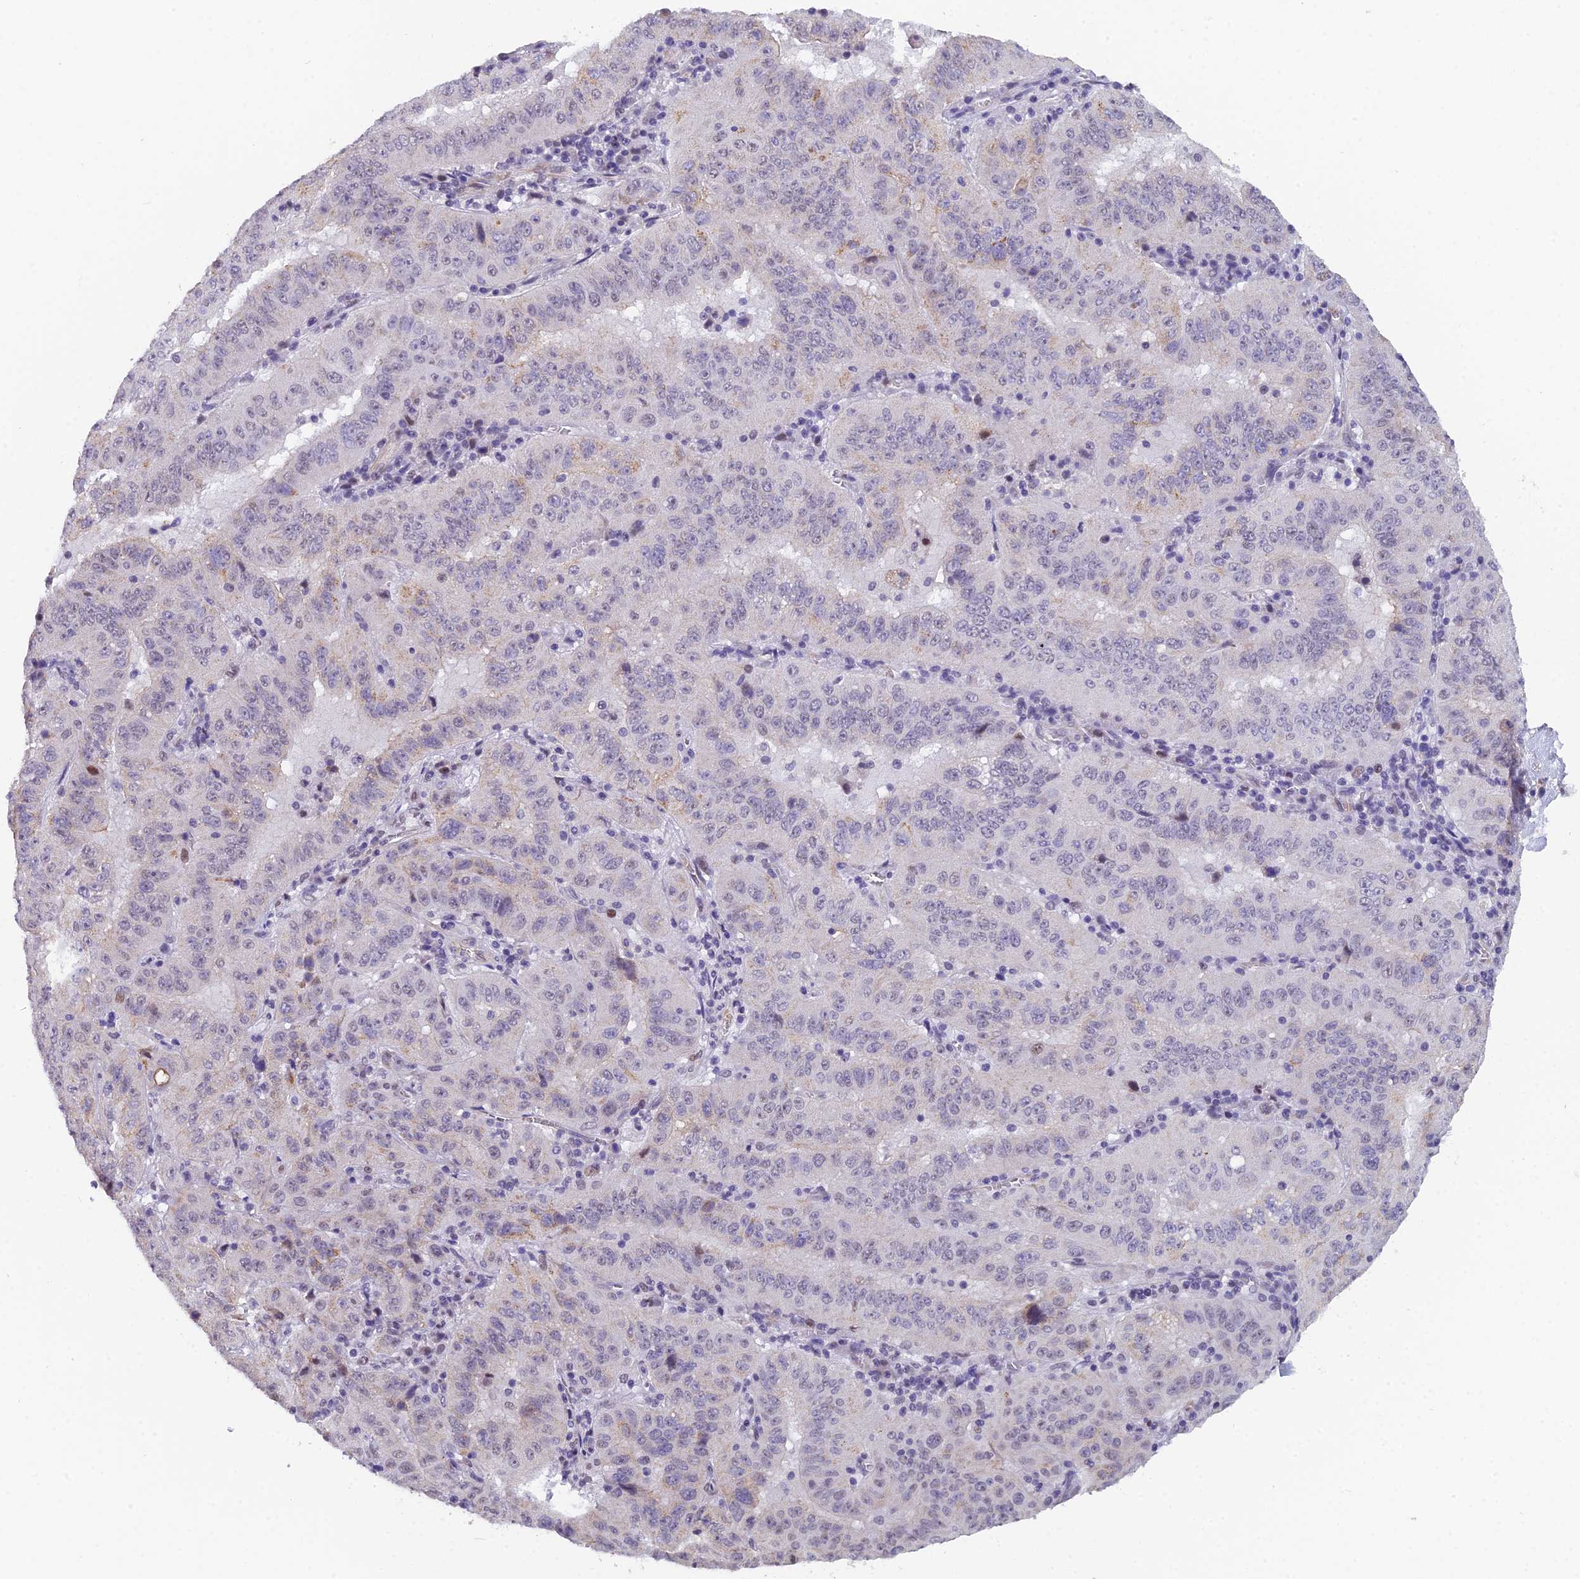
{"staining": {"intensity": "negative", "quantity": "none", "location": "none"}, "tissue": "pancreatic cancer", "cell_type": "Tumor cells", "image_type": "cancer", "snomed": [{"axis": "morphology", "description": "Adenocarcinoma, NOS"}, {"axis": "topography", "description": "Pancreas"}], "caption": "Protein analysis of adenocarcinoma (pancreatic) shows no significant staining in tumor cells.", "gene": "XKR9", "patient": {"sex": "male", "age": 63}}